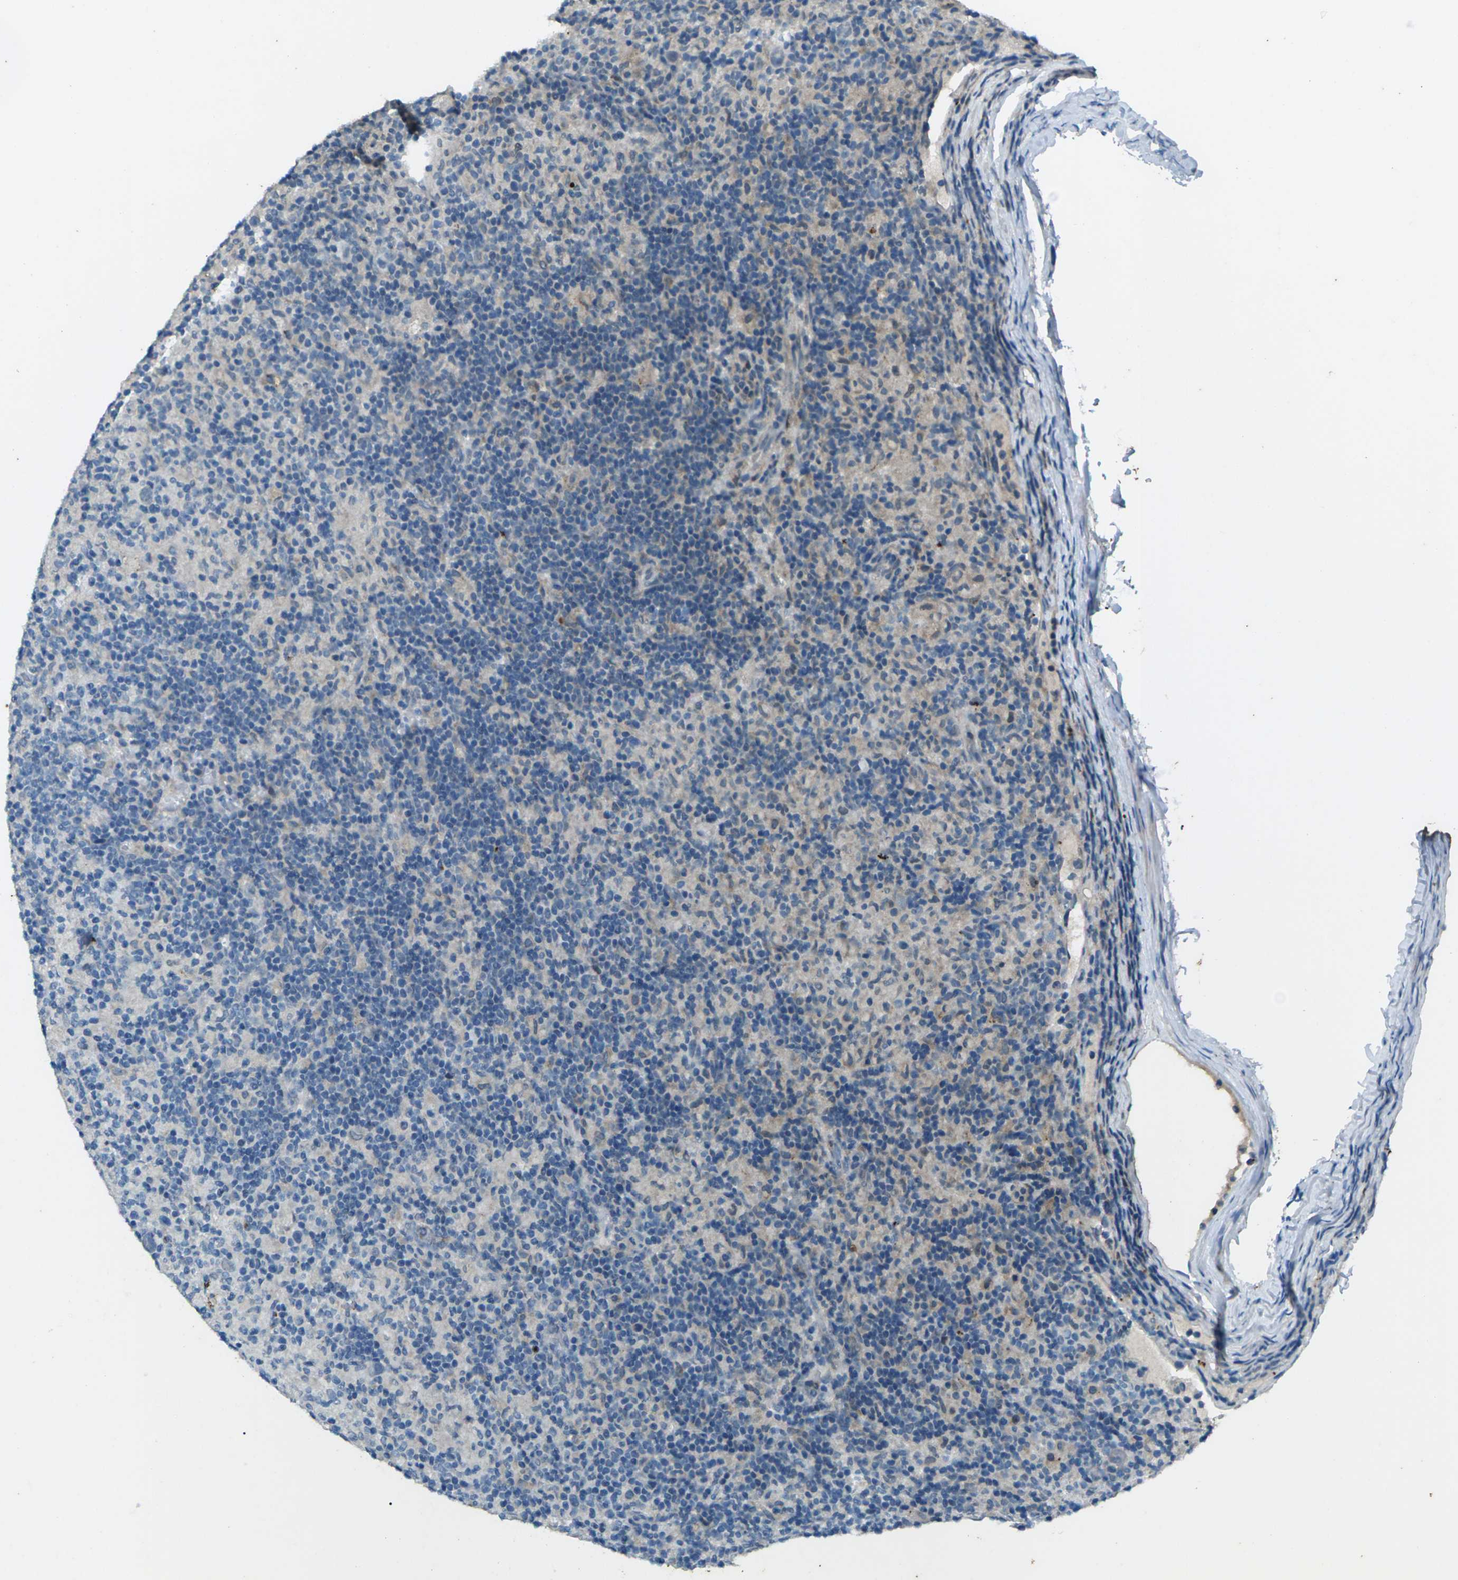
{"staining": {"intensity": "negative", "quantity": "none", "location": "none"}, "tissue": "lymphoma", "cell_type": "Tumor cells", "image_type": "cancer", "snomed": [{"axis": "morphology", "description": "Hodgkin's disease, NOS"}, {"axis": "topography", "description": "Lymph node"}], "caption": "Human Hodgkin's disease stained for a protein using immunohistochemistry displays no expression in tumor cells.", "gene": "SIGLEC14", "patient": {"sex": "male", "age": 70}}